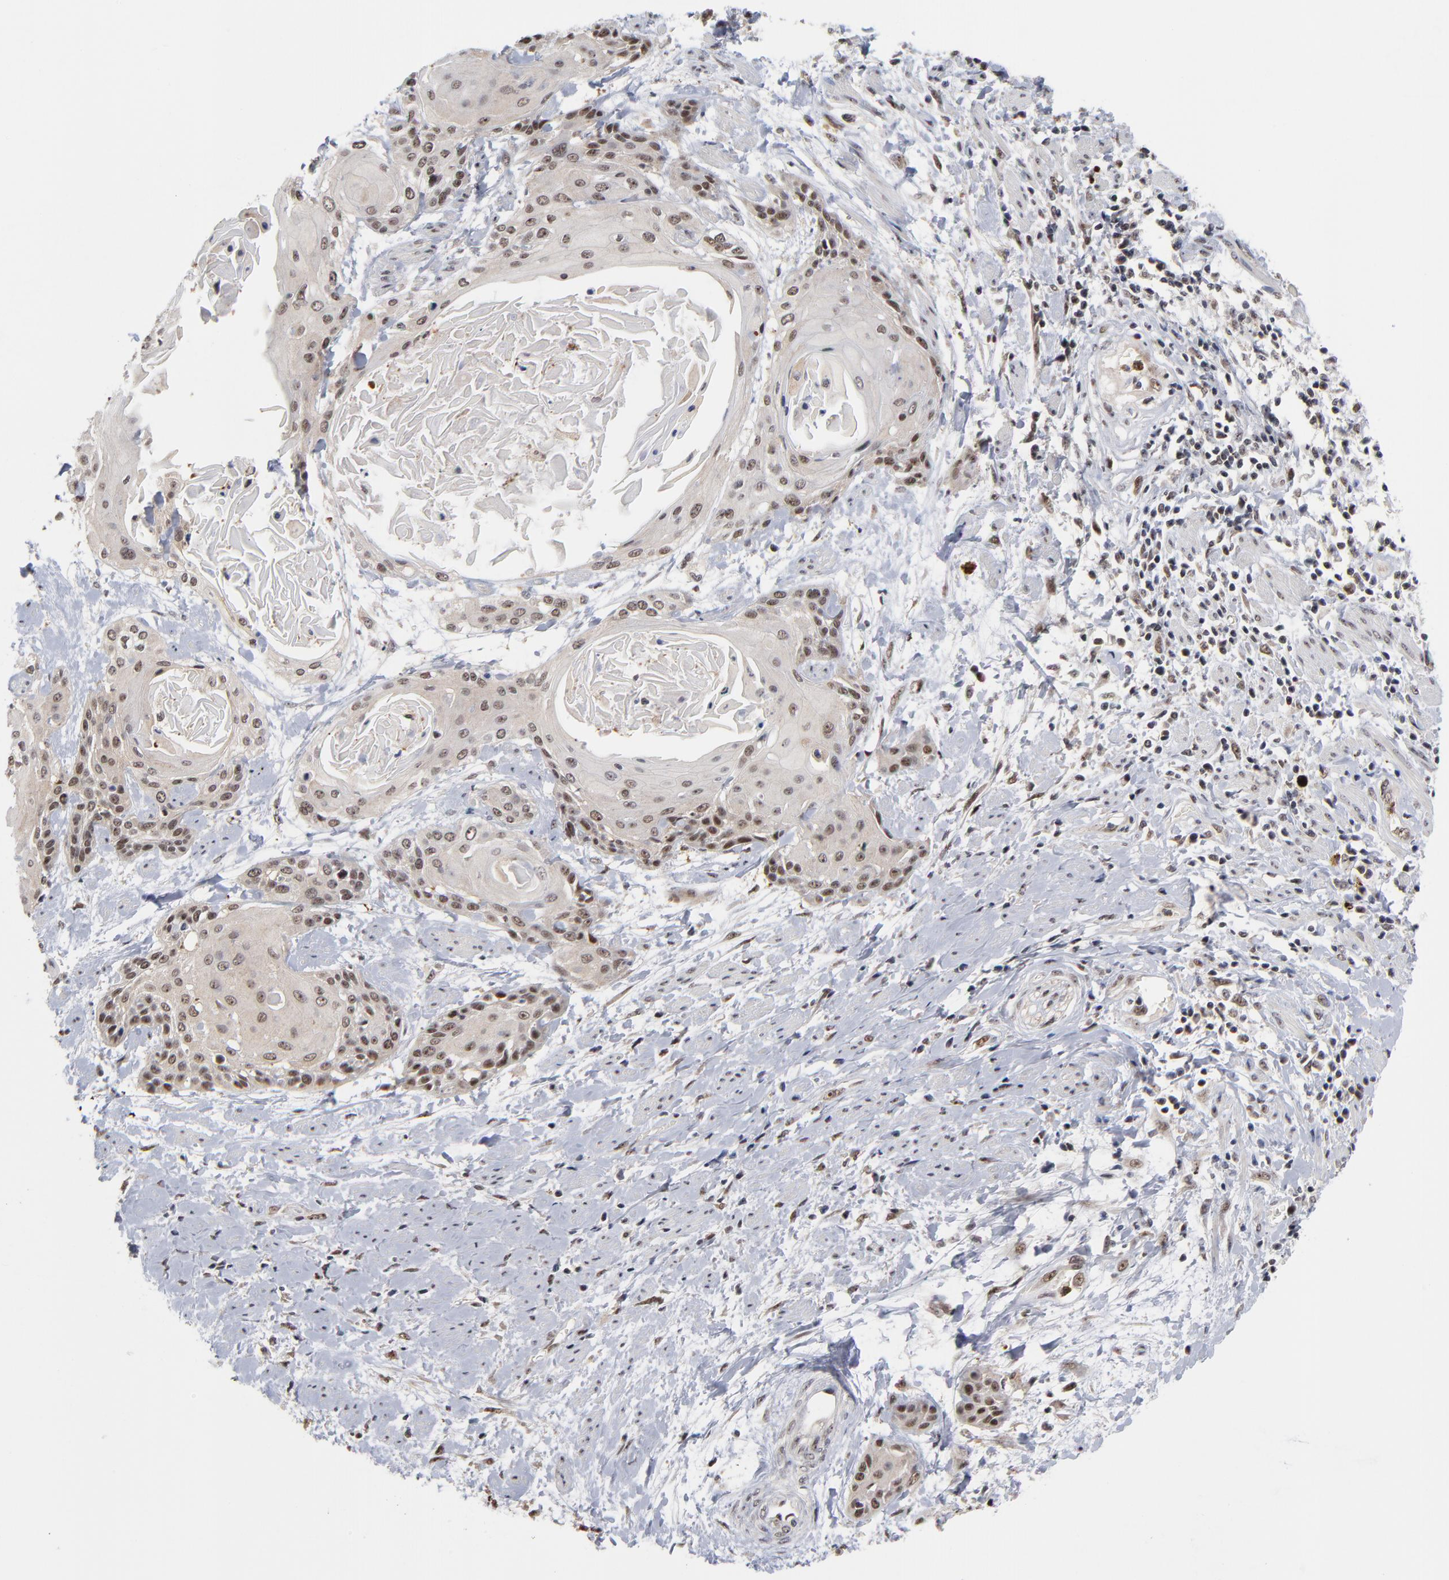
{"staining": {"intensity": "moderate", "quantity": ">75%", "location": "nuclear"}, "tissue": "cervical cancer", "cell_type": "Tumor cells", "image_type": "cancer", "snomed": [{"axis": "morphology", "description": "Squamous cell carcinoma, NOS"}, {"axis": "topography", "description": "Cervix"}], "caption": "IHC of cervical cancer (squamous cell carcinoma) displays medium levels of moderate nuclear positivity in approximately >75% of tumor cells. (Brightfield microscopy of DAB IHC at high magnification).", "gene": "ZNF419", "patient": {"sex": "female", "age": 57}}